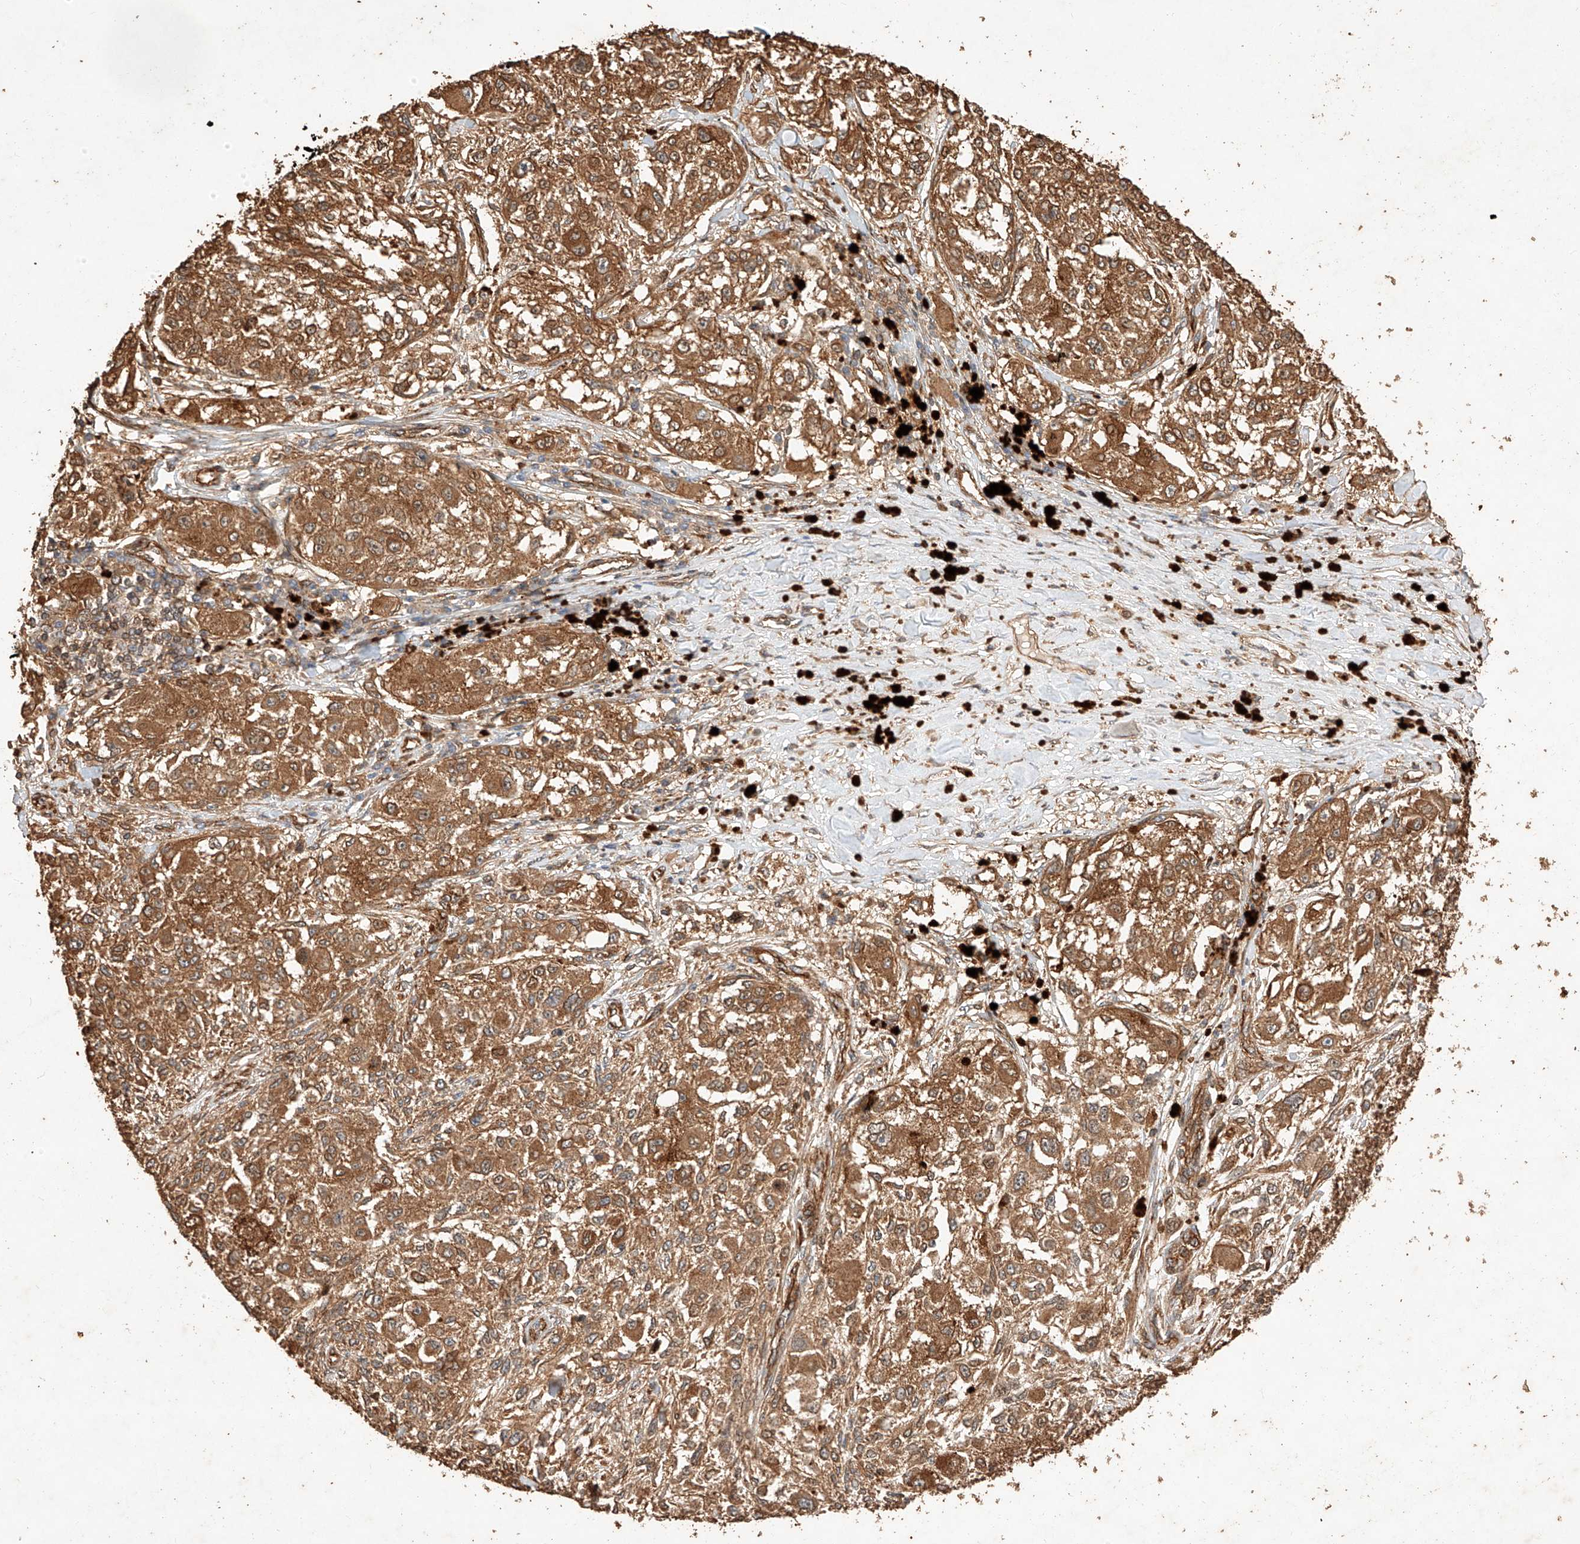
{"staining": {"intensity": "moderate", "quantity": ">75%", "location": "cytoplasmic/membranous"}, "tissue": "melanoma", "cell_type": "Tumor cells", "image_type": "cancer", "snomed": [{"axis": "morphology", "description": "Necrosis, NOS"}, {"axis": "morphology", "description": "Malignant melanoma, NOS"}, {"axis": "topography", "description": "Skin"}], "caption": "Malignant melanoma tissue shows moderate cytoplasmic/membranous positivity in approximately >75% of tumor cells, visualized by immunohistochemistry.", "gene": "GHDC", "patient": {"sex": "female", "age": 87}}